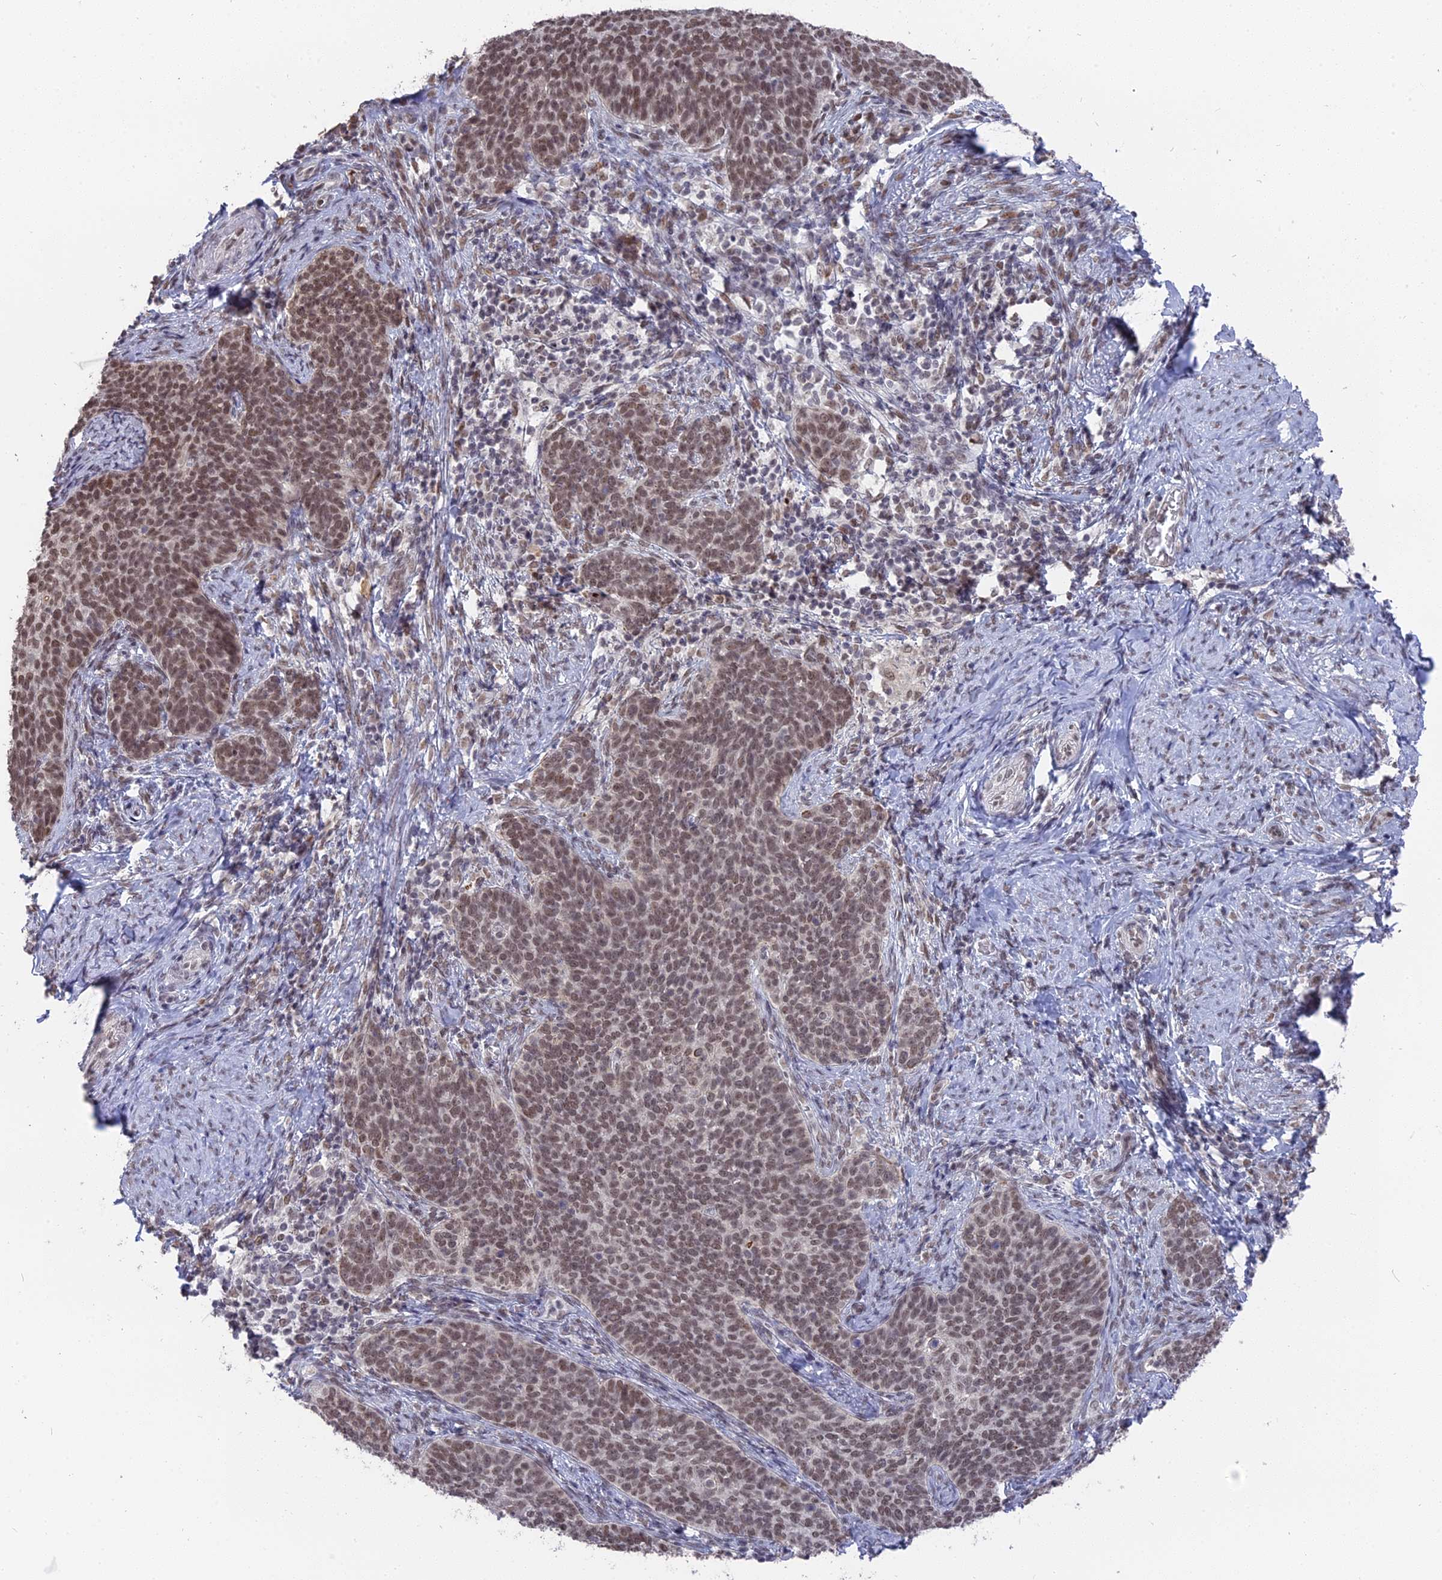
{"staining": {"intensity": "moderate", "quantity": ">75%", "location": "nuclear"}, "tissue": "cervical cancer", "cell_type": "Tumor cells", "image_type": "cancer", "snomed": [{"axis": "morphology", "description": "Normal tissue, NOS"}, {"axis": "morphology", "description": "Squamous cell carcinoma, NOS"}, {"axis": "topography", "description": "Cervix"}], "caption": "Approximately >75% of tumor cells in human cervical cancer (squamous cell carcinoma) show moderate nuclear protein staining as visualized by brown immunohistochemical staining.", "gene": "NR1H3", "patient": {"sex": "female", "age": 39}}